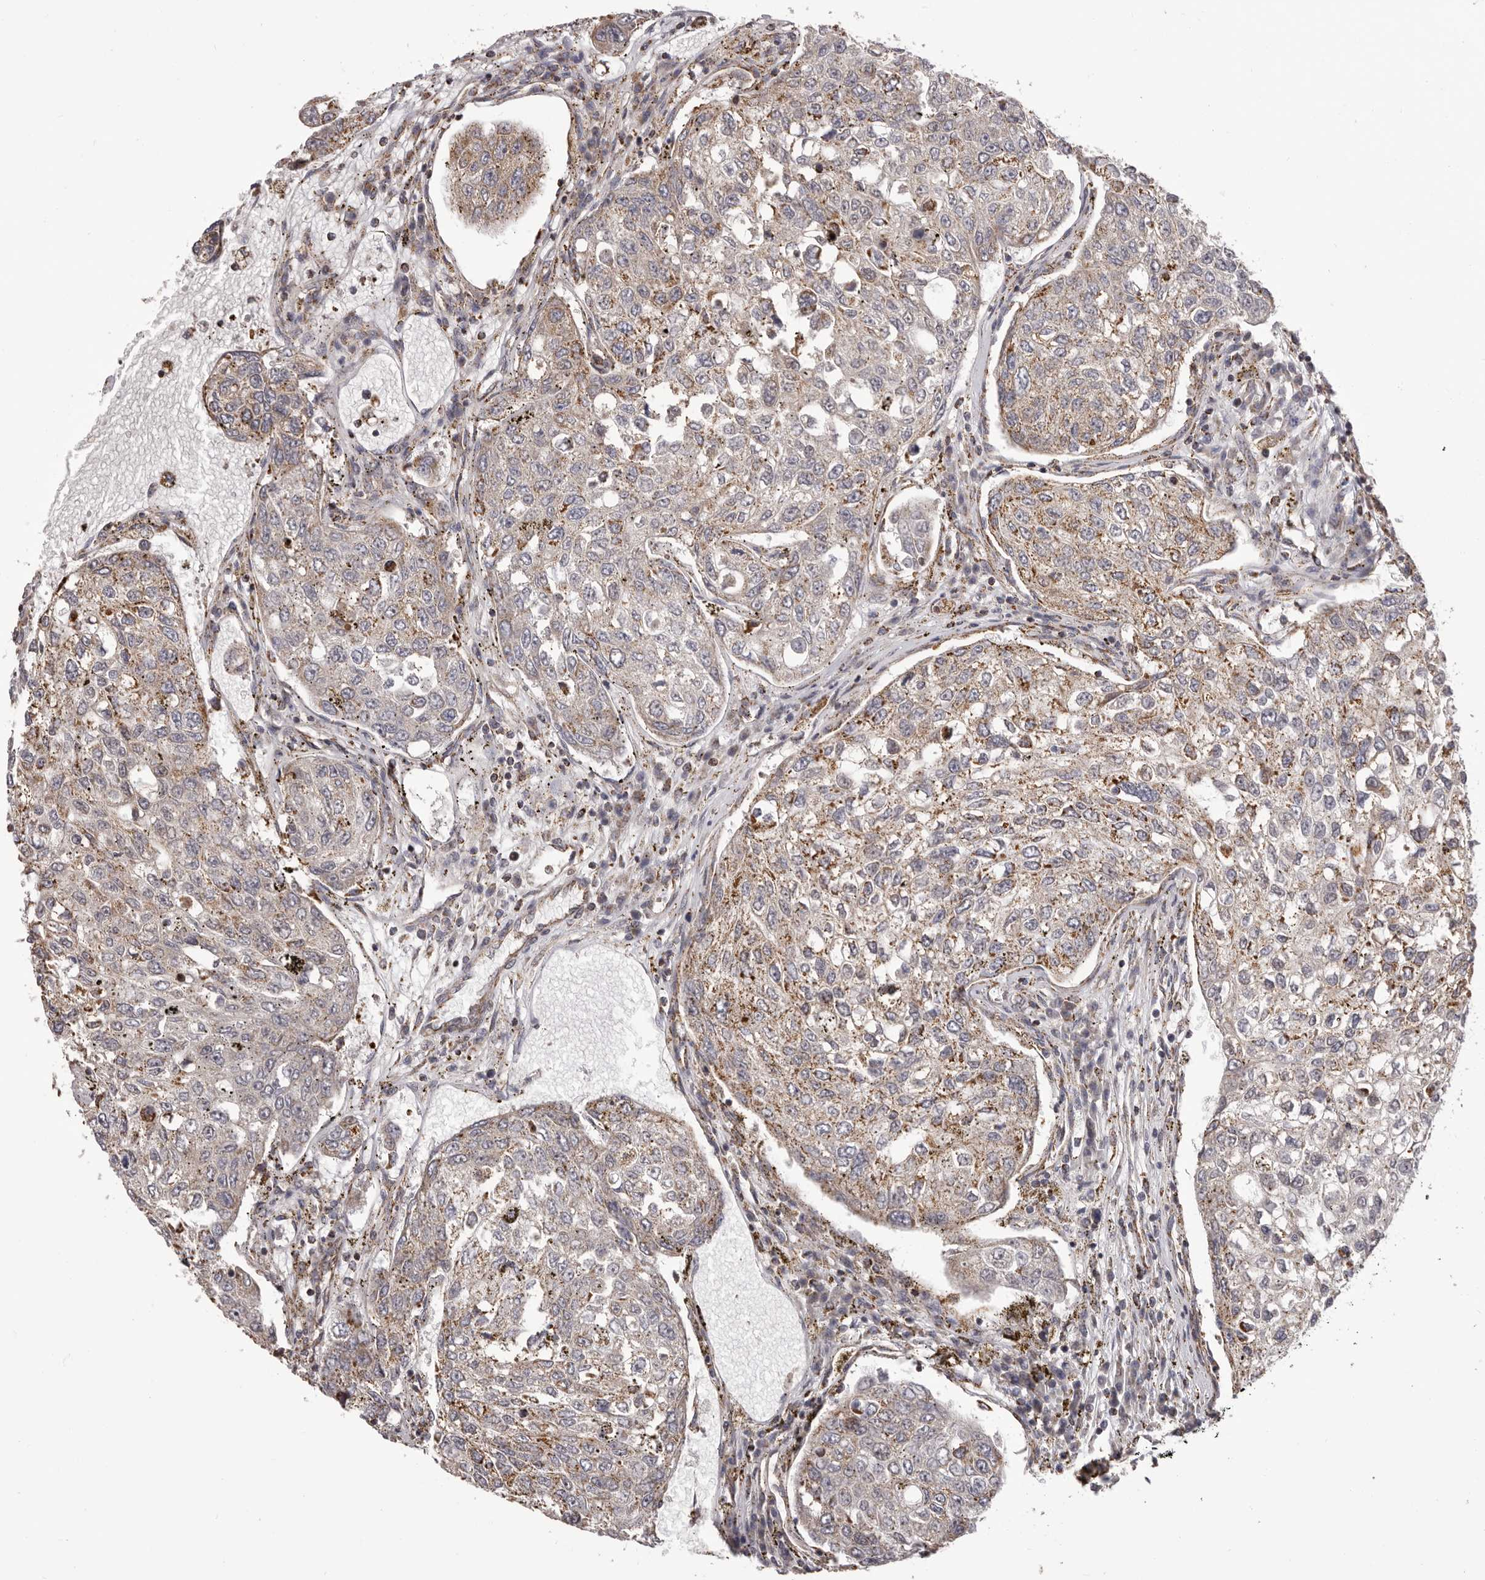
{"staining": {"intensity": "weak", "quantity": "25%-75%", "location": "cytoplasmic/membranous"}, "tissue": "urothelial cancer", "cell_type": "Tumor cells", "image_type": "cancer", "snomed": [{"axis": "morphology", "description": "Urothelial carcinoma, High grade"}, {"axis": "topography", "description": "Lymph node"}, {"axis": "topography", "description": "Urinary bladder"}], "caption": "DAB (3,3'-diaminobenzidine) immunohistochemical staining of urothelial cancer displays weak cytoplasmic/membranous protein positivity in about 25%-75% of tumor cells. (DAB (3,3'-diaminobenzidine) IHC, brown staining for protein, blue staining for nuclei).", "gene": "CHRM2", "patient": {"sex": "male", "age": 51}}